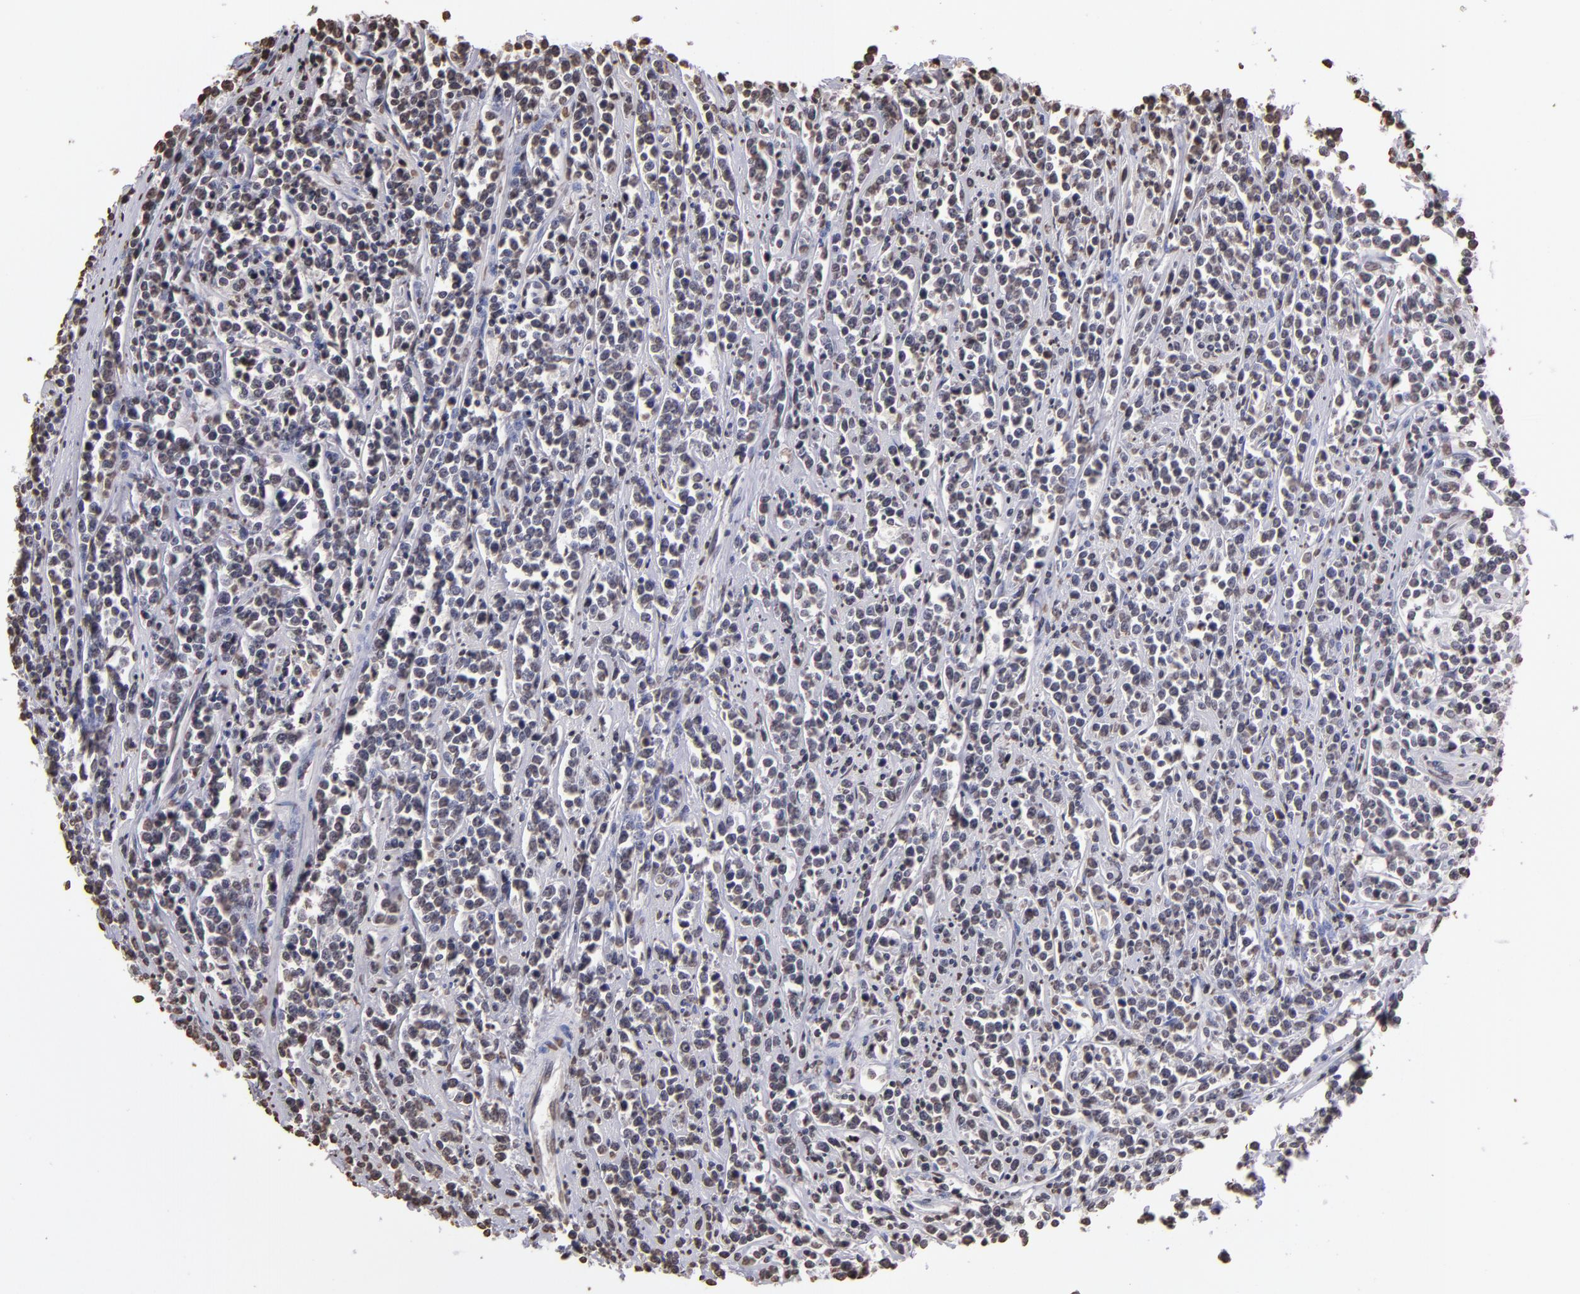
{"staining": {"intensity": "moderate", "quantity": "25%-75%", "location": "nuclear"}, "tissue": "lymphoma", "cell_type": "Tumor cells", "image_type": "cancer", "snomed": [{"axis": "morphology", "description": "Malignant lymphoma, non-Hodgkin's type, High grade"}, {"axis": "topography", "description": "Small intestine"}, {"axis": "topography", "description": "Colon"}], "caption": "Immunohistochemistry of human malignant lymphoma, non-Hodgkin's type (high-grade) reveals medium levels of moderate nuclear positivity in approximately 25%-75% of tumor cells.", "gene": "LBX1", "patient": {"sex": "male", "age": 8}}